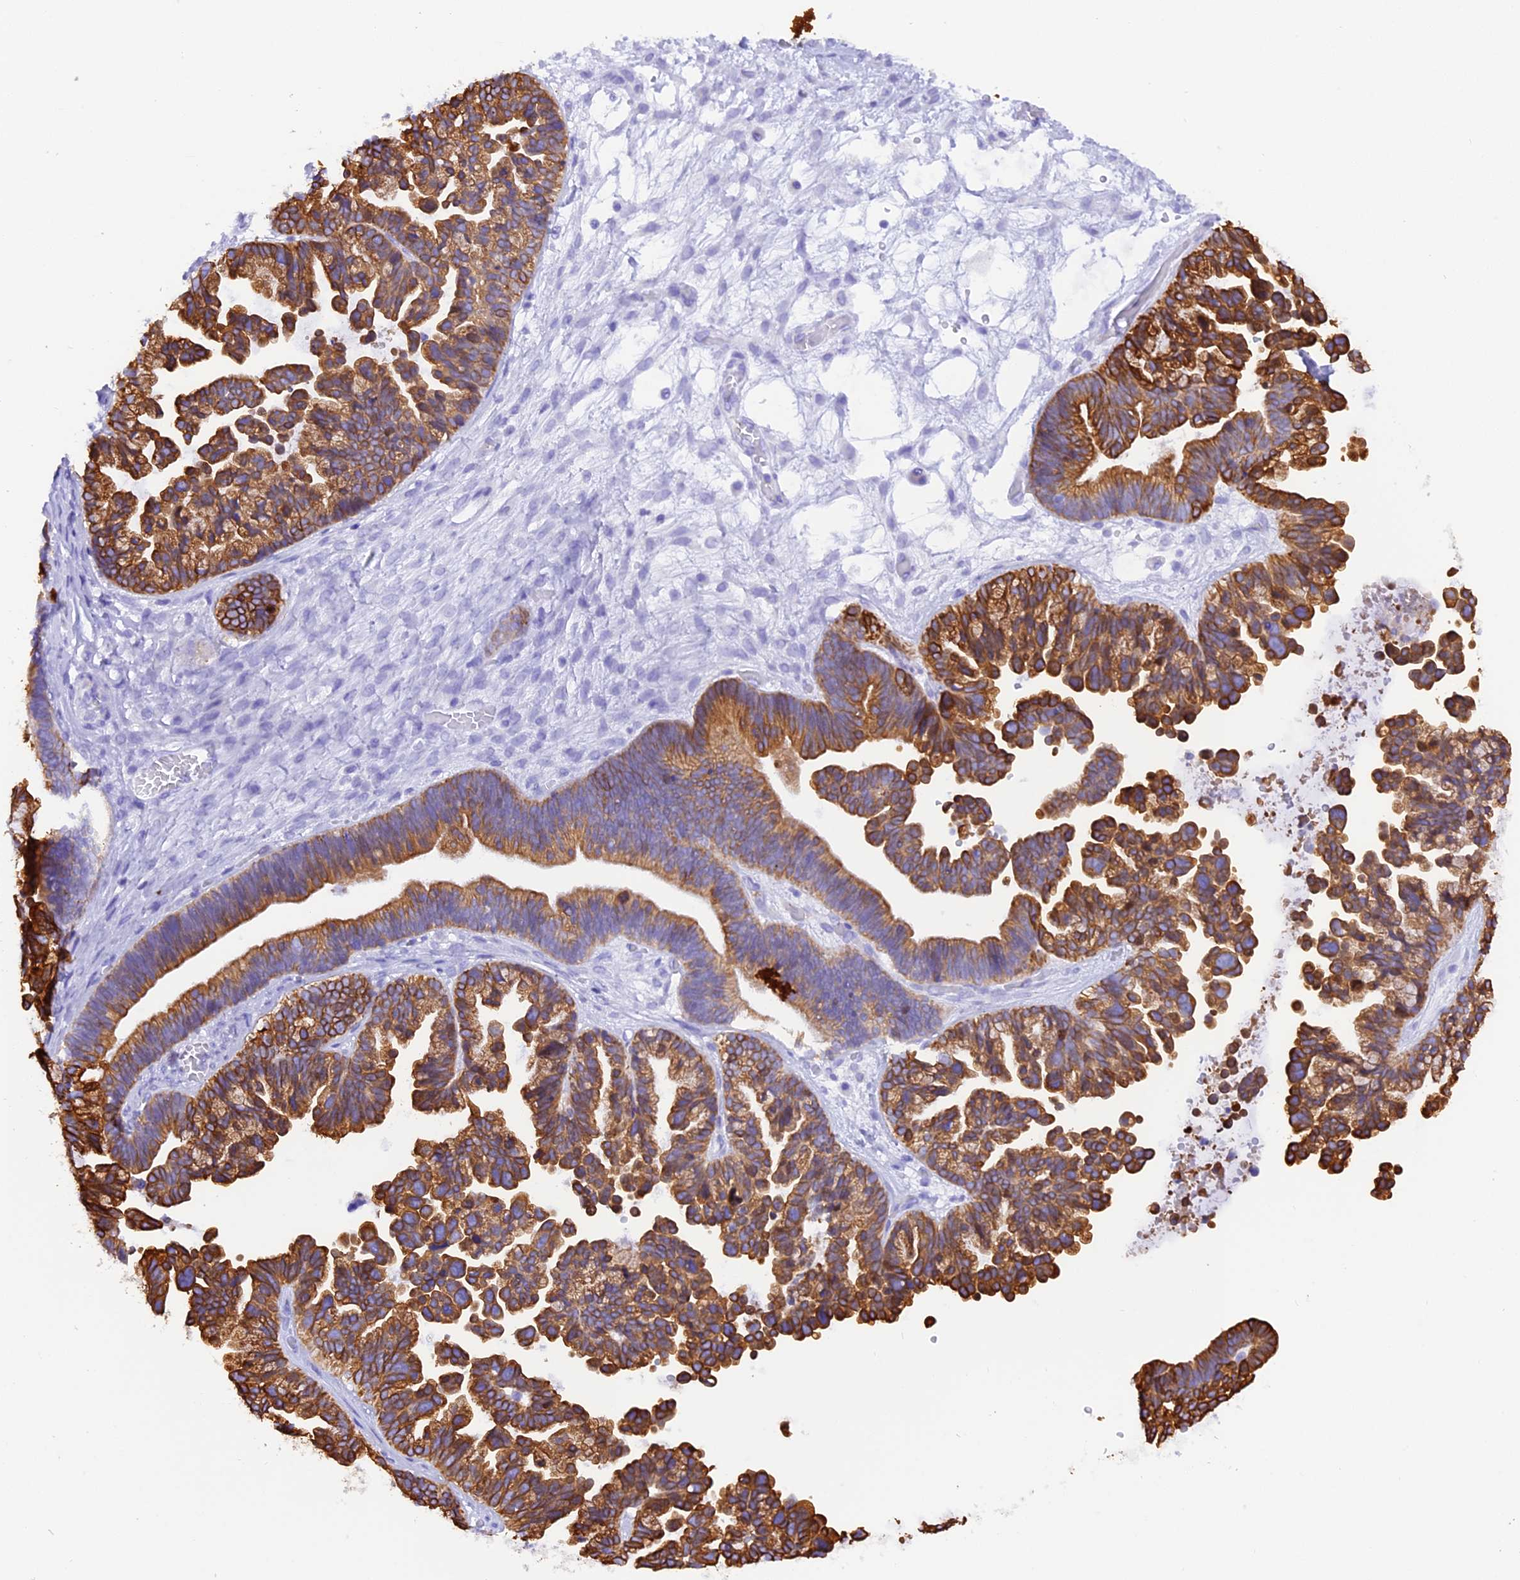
{"staining": {"intensity": "strong", "quantity": ">75%", "location": "cytoplasmic/membranous"}, "tissue": "ovarian cancer", "cell_type": "Tumor cells", "image_type": "cancer", "snomed": [{"axis": "morphology", "description": "Cystadenocarcinoma, serous, NOS"}, {"axis": "topography", "description": "Ovary"}], "caption": "Human ovarian serous cystadenocarcinoma stained for a protein (brown) reveals strong cytoplasmic/membranous positive staining in about >75% of tumor cells.", "gene": "PKIA", "patient": {"sex": "female", "age": 56}}